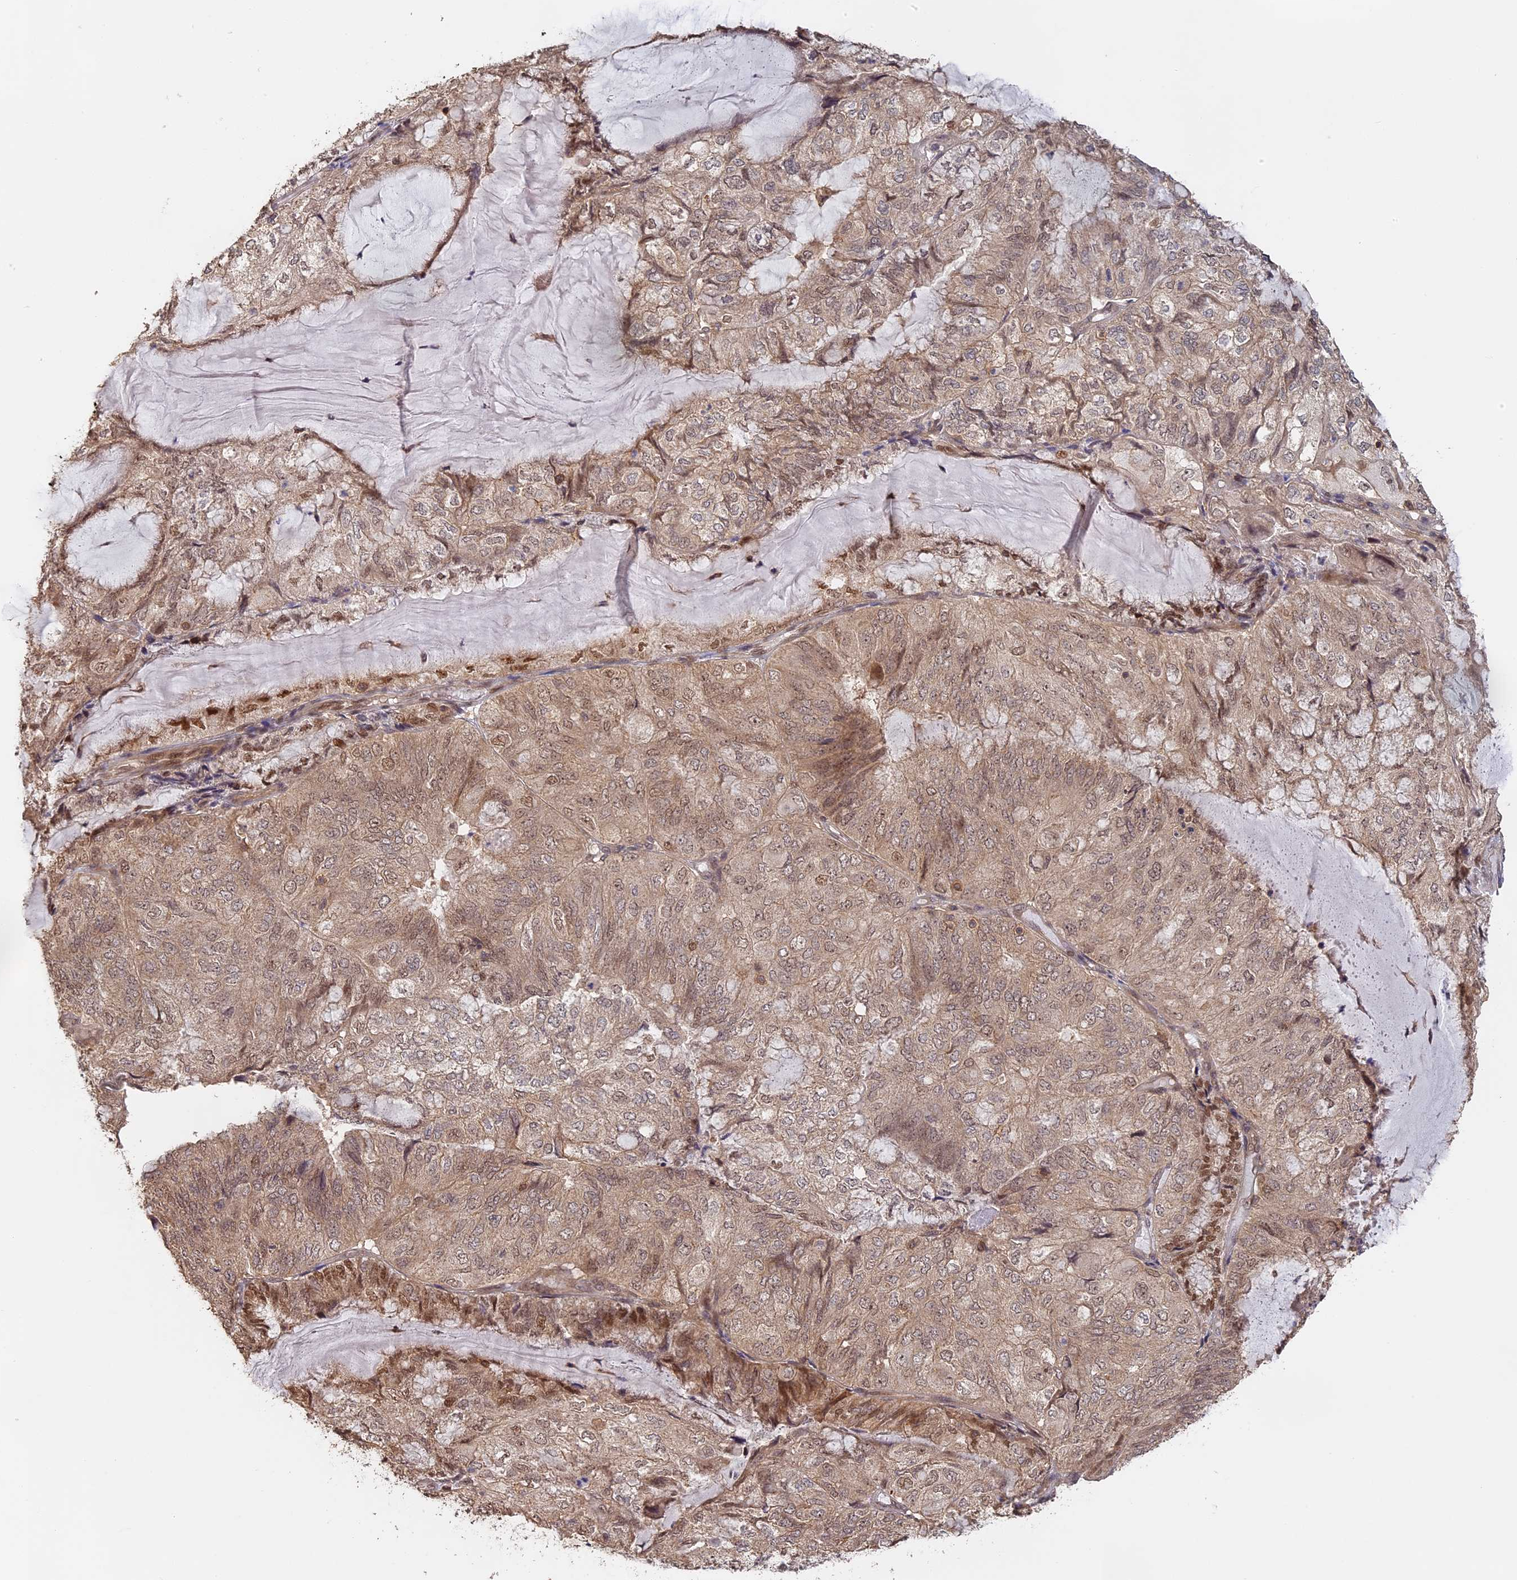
{"staining": {"intensity": "moderate", "quantity": ">75%", "location": "cytoplasmic/membranous,nuclear"}, "tissue": "endometrial cancer", "cell_type": "Tumor cells", "image_type": "cancer", "snomed": [{"axis": "morphology", "description": "Adenocarcinoma, NOS"}, {"axis": "topography", "description": "Endometrium"}], "caption": "About >75% of tumor cells in endometrial cancer (adenocarcinoma) reveal moderate cytoplasmic/membranous and nuclear protein expression as visualized by brown immunohistochemical staining.", "gene": "MYBL2", "patient": {"sex": "female", "age": 81}}